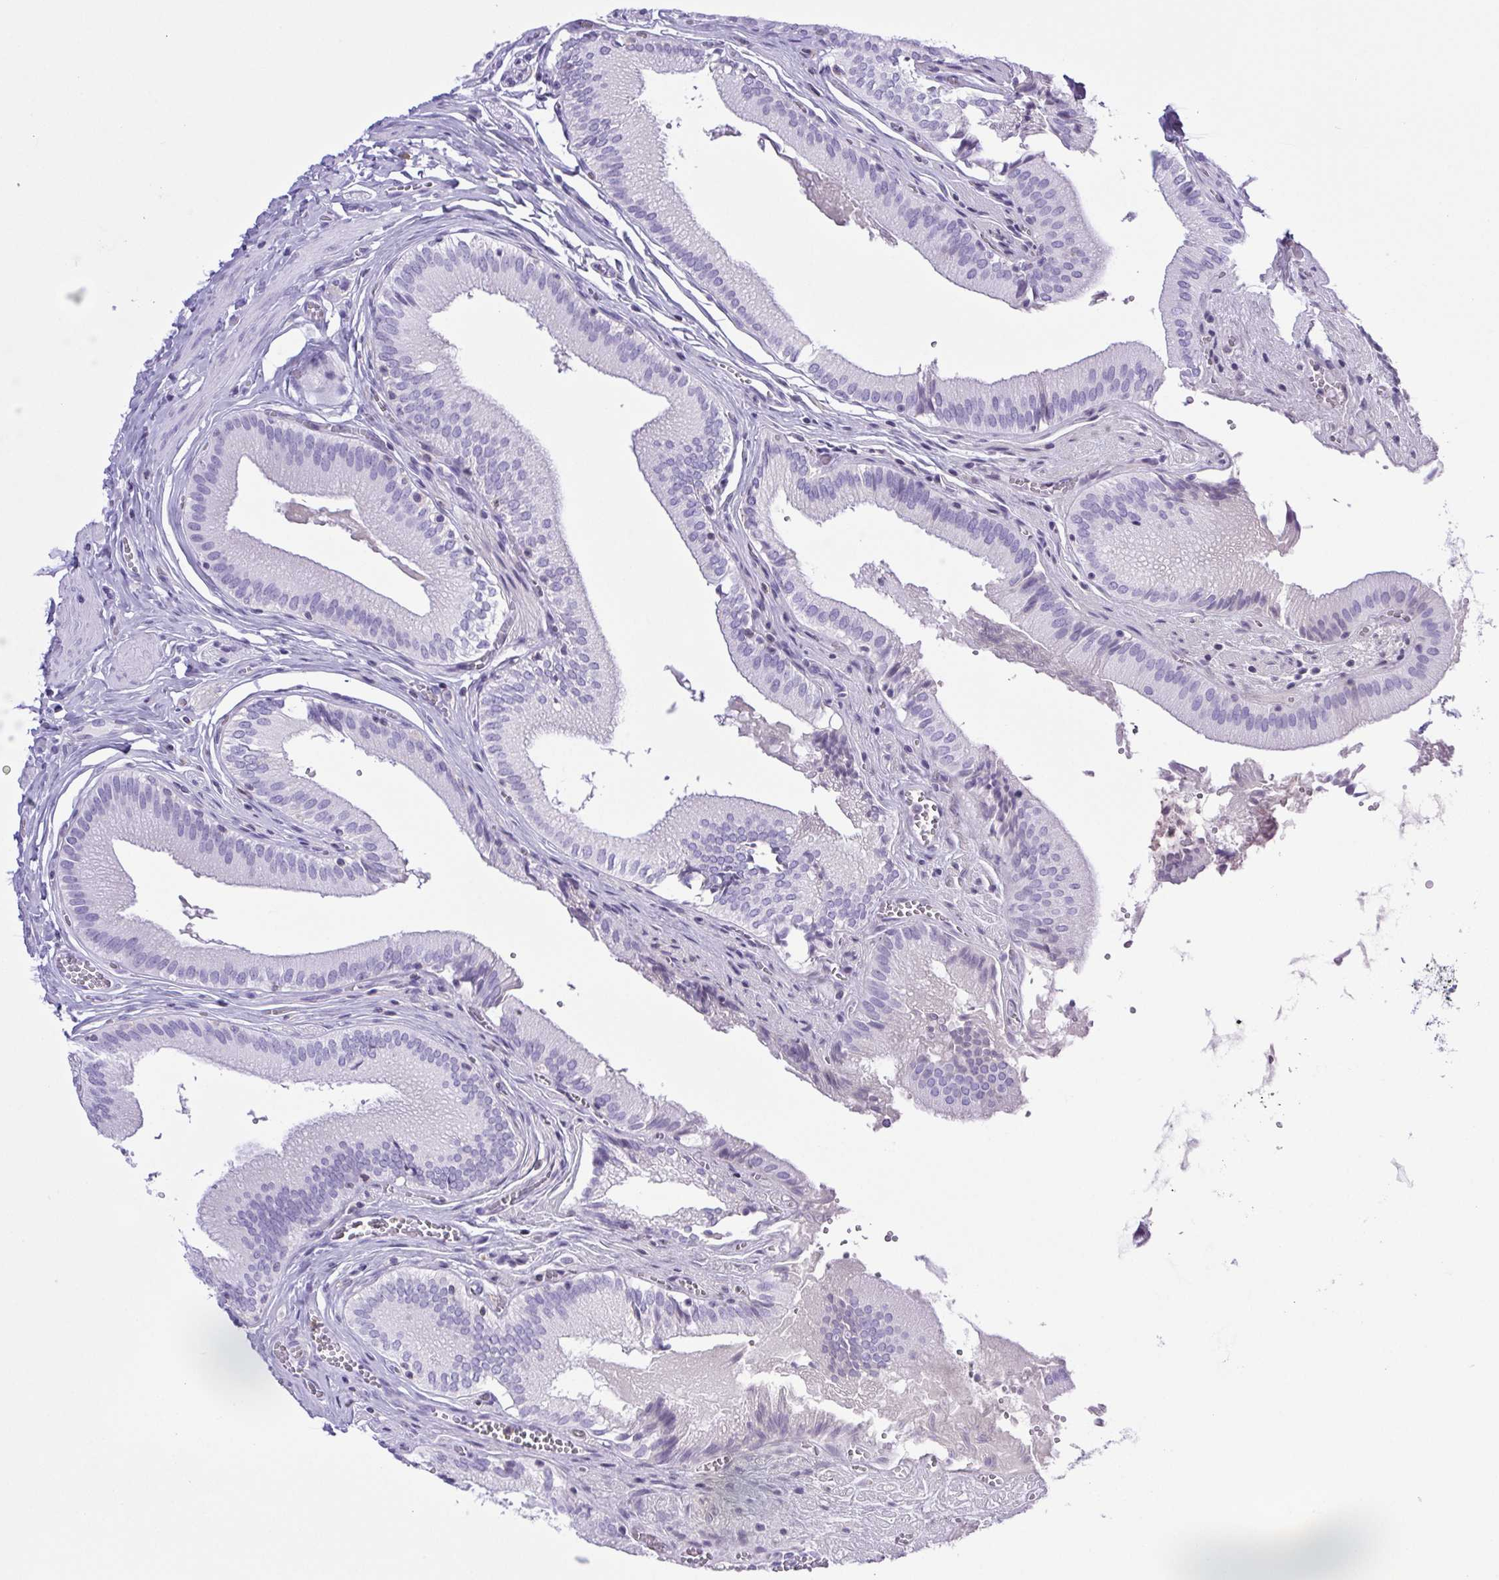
{"staining": {"intensity": "negative", "quantity": "none", "location": "none"}, "tissue": "gallbladder", "cell_type": "Glandular cells", "image_type": "normal", "snomed": [{"axis": "morphology", "description": "Normal tissue, NOS"}, {"axis": "topography", "description": "Gallbladder"}, {"axis": "topography", "description": "Peripheral nerve tissue"}], "caption": "DAB immunohistochemical staining of benign human gallbladder displays no significant positivity in glandular cells. (DAB immunohistochemistry visualized using brightfield microscopy, high magnification).", "gene": "SYNPR", "patient": {"sex": "male", "age": 17}}